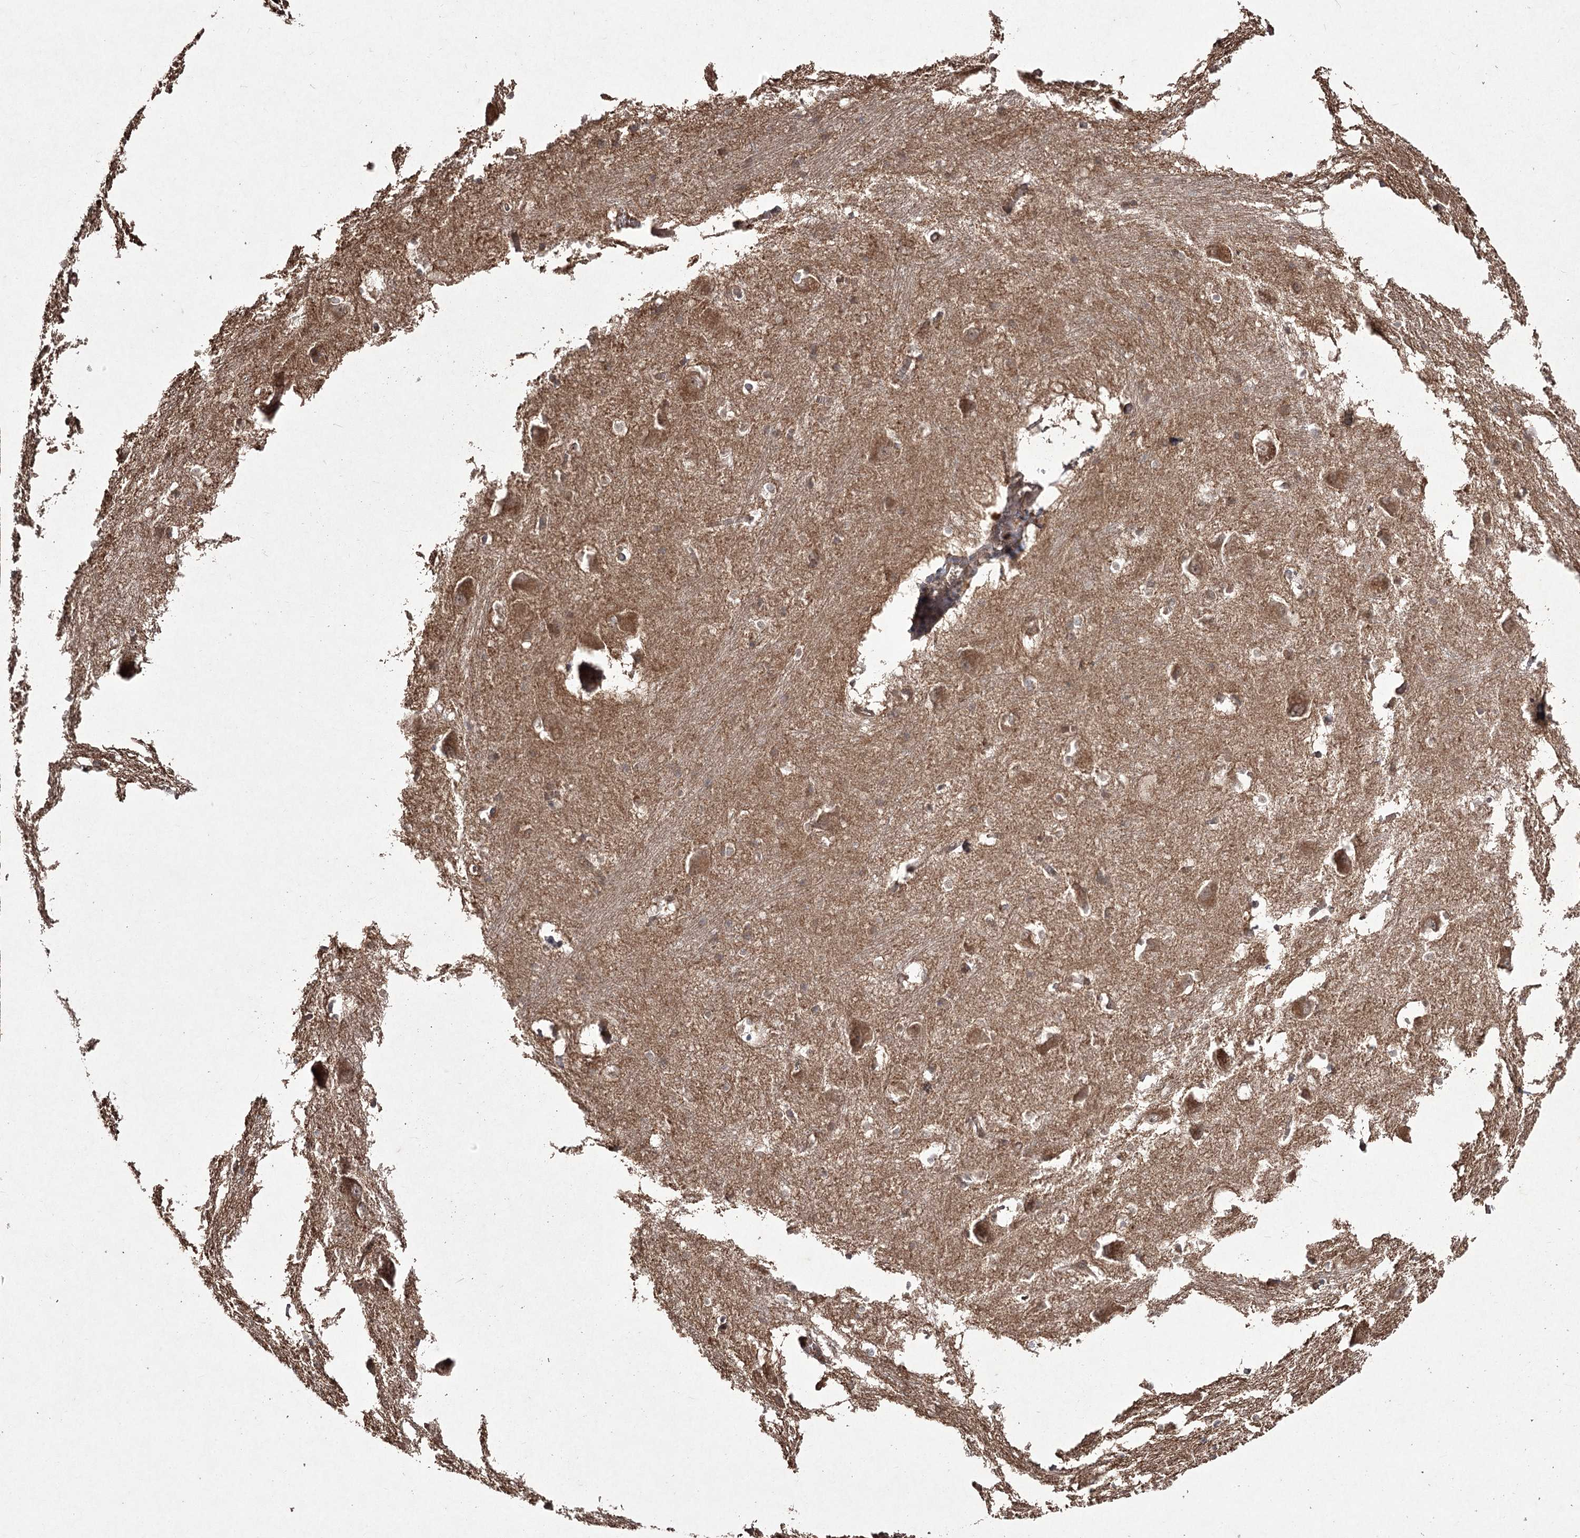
{"staining": {"intensity": "negative", "quantity": "none", "location": "none"}, "tissue": "caudate", "cell_type": "Glial cells", "image_type": "normal", "snomed": [{"axis": "morphology", "description": "Normal tissue, NOS"}, {"axis": "topography", "description": "Lateral ventricle wall"}], "caption": "DAB (3,3'-diaminobenzidine) immunohistochemical staining of normal human caudate demonstrates no significant staining in glial cells.", "gene": "FANCL", "patient": {"sex": "male", "age": 37}}